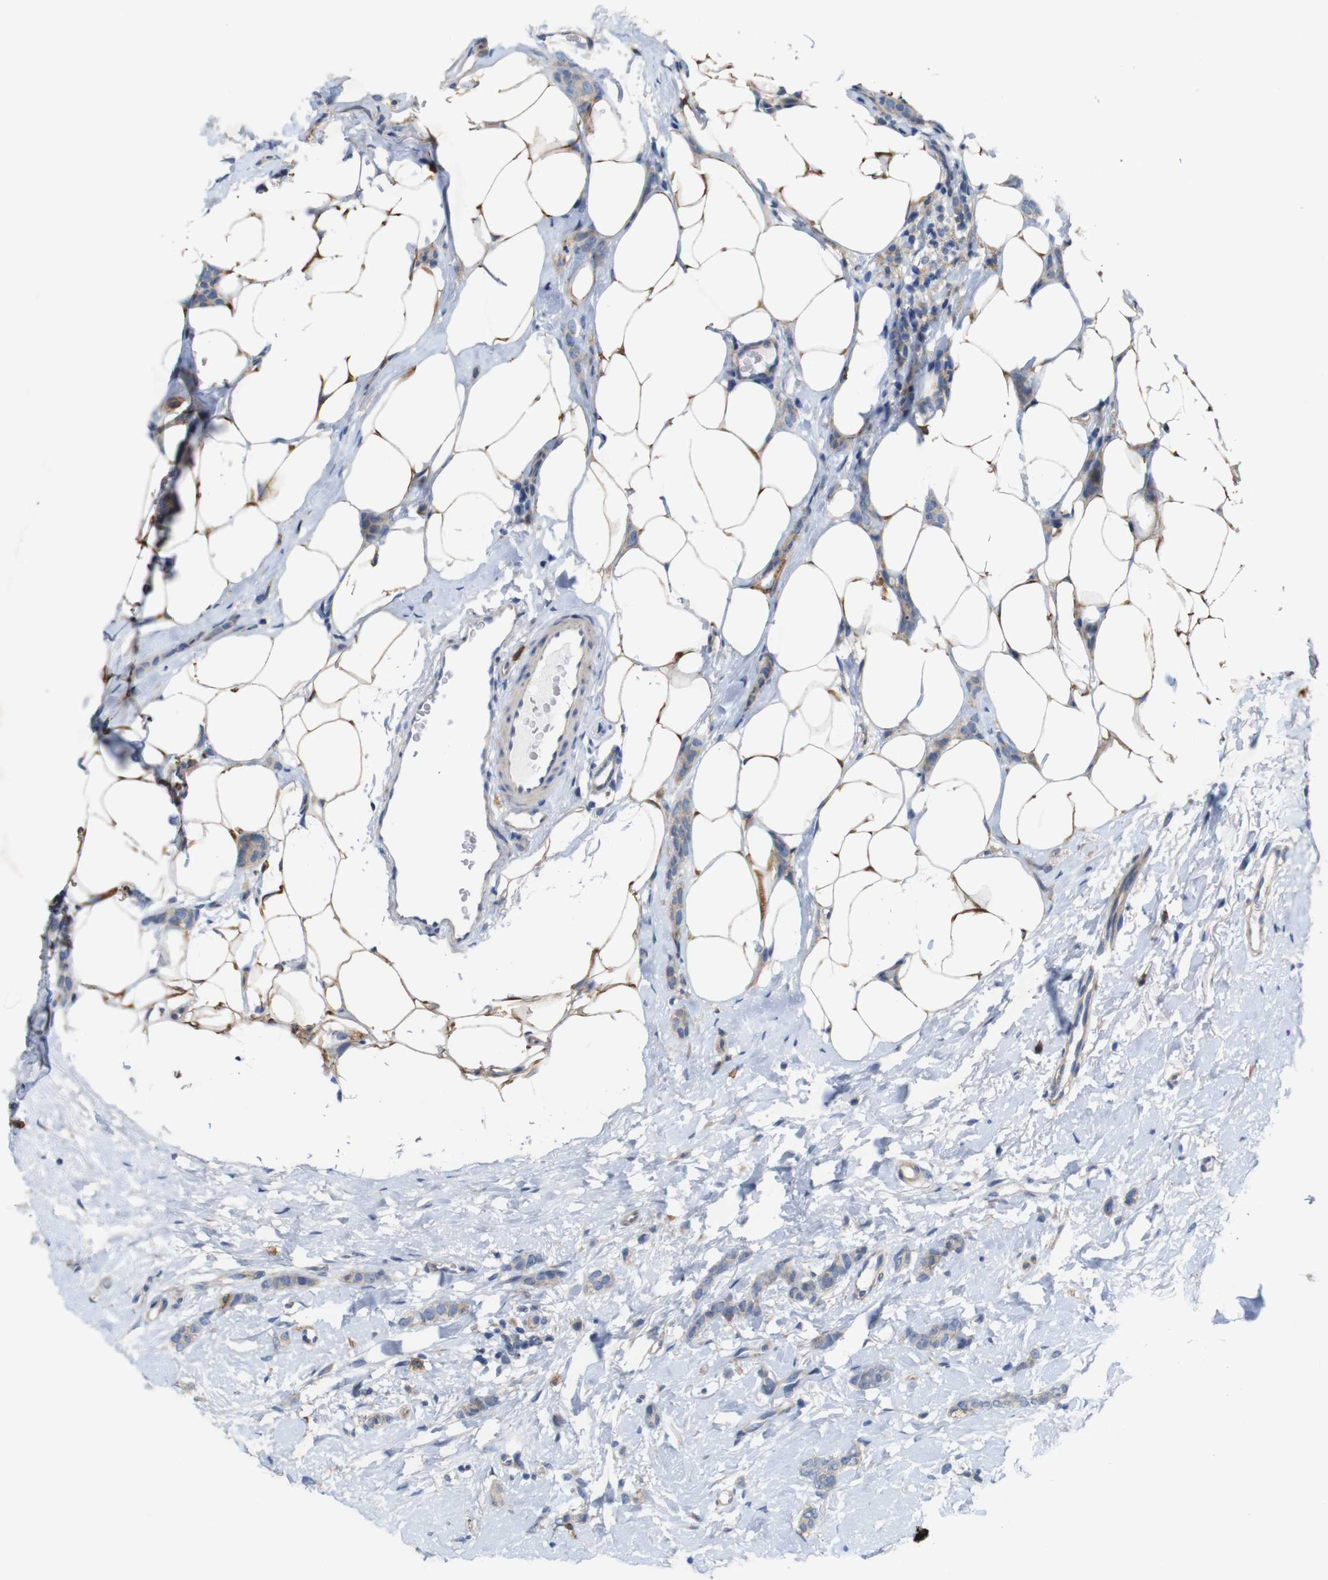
{"staining": {"intensity": "weak", "quantity": ">75%", "location": "cytoplasmic/membranous"}, "tissue": "breast cancer", "cell_type": "Tumor cells", "image_type": "cancer", "snomed": [{"axis": "morphology", "description": "Lobular carcinoma"}, {"axis": "topography", "description": "Skin"}, {"axis": "topography", "description": "Breast"}], "caption": "This photomicrograph reveals breast cancer (lobular carcinoma) stained with immunohistochemistry (IHC) to label a protein in brown. The cytoplasmic/membranous of tumor cells show weak positivity for the protein. Nuclei are counter-stained blue.", "gene": "SIGLEC8", "patient": {"sex": "female", "age": 46}}